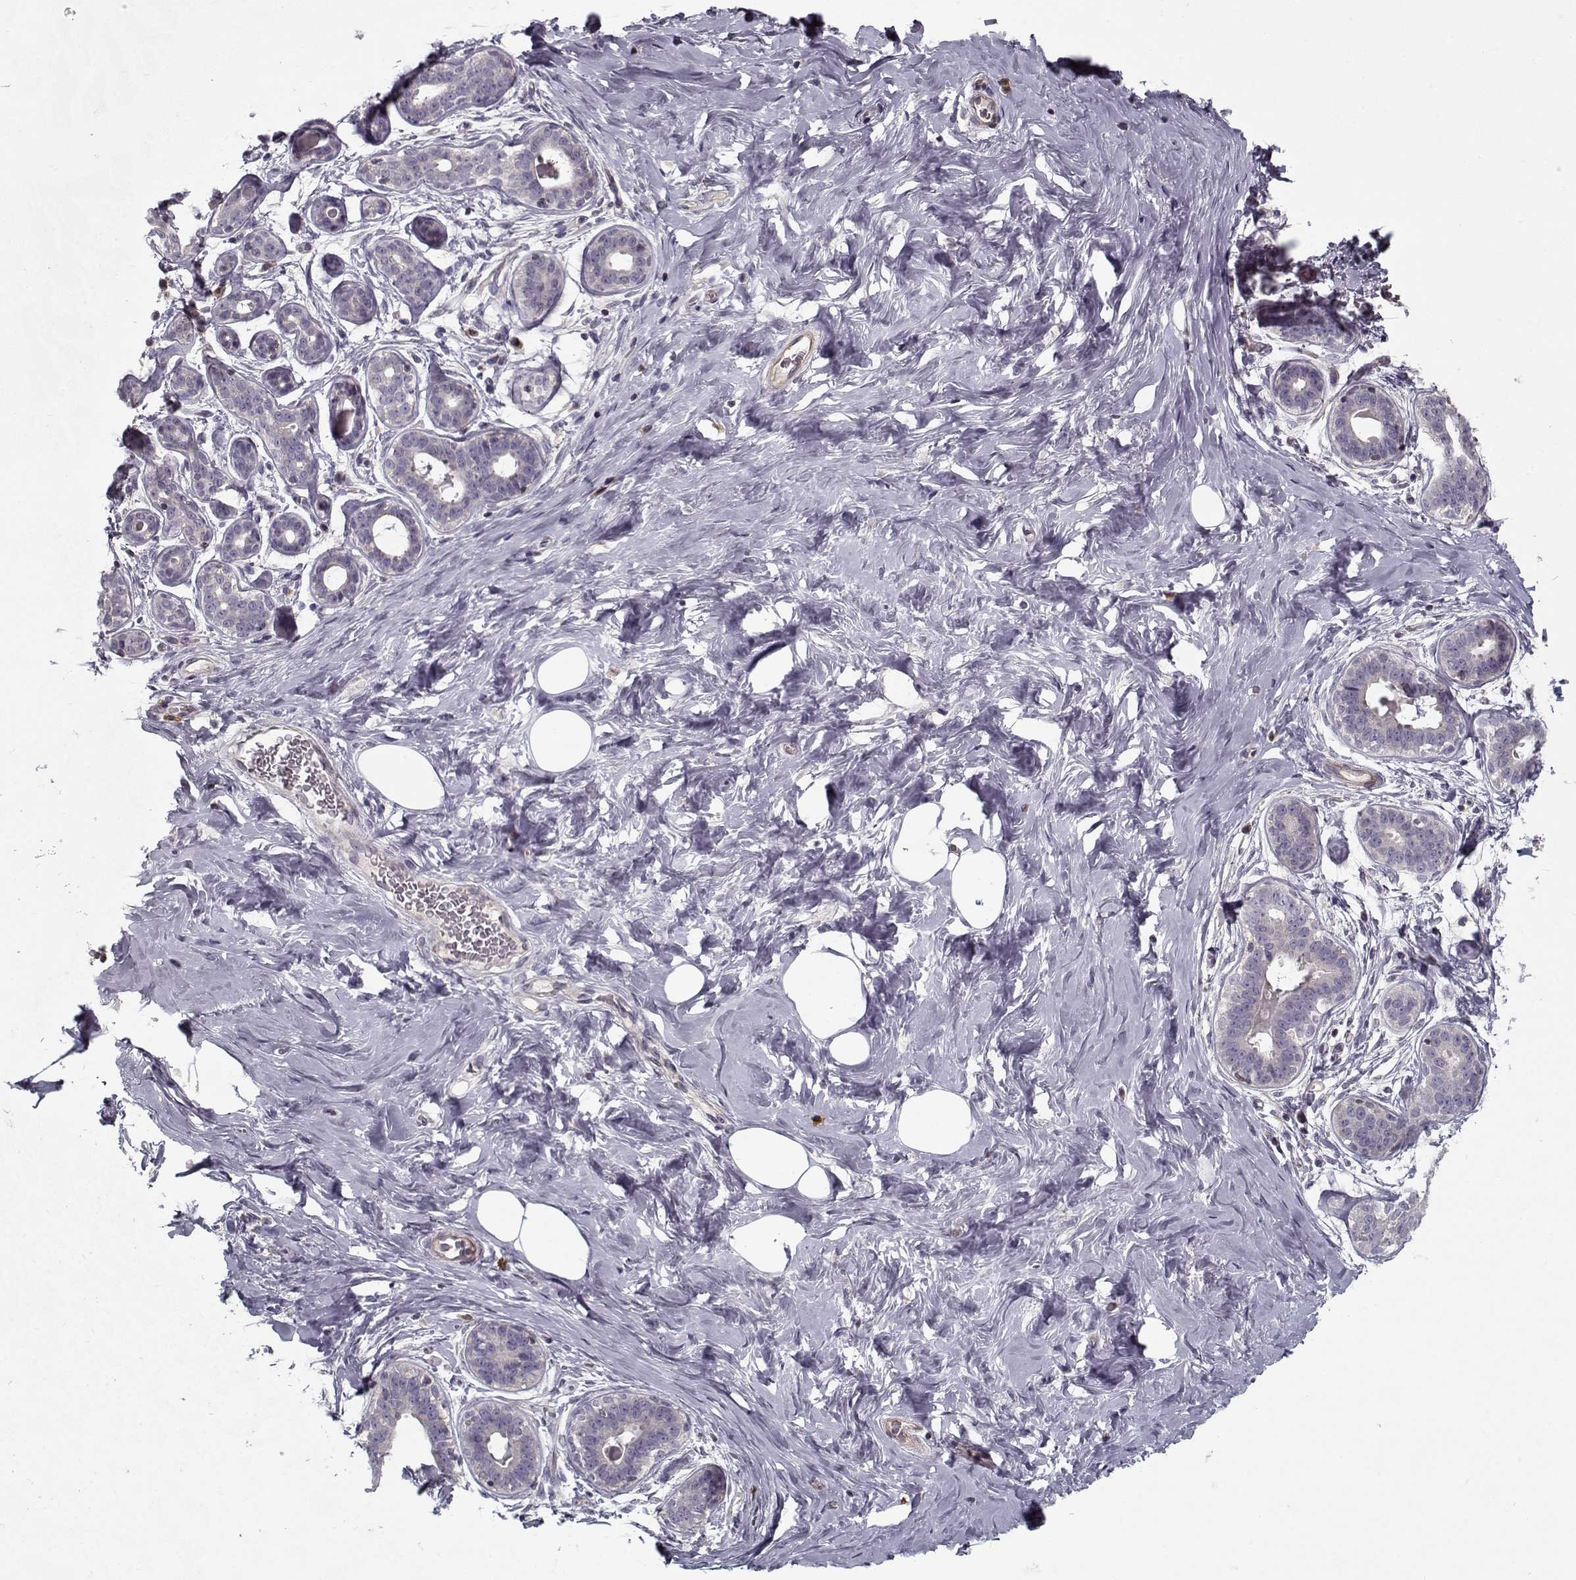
{"staining": {"intensity": "negative", "quantity": "none", "location": "none"}, "tissue": "breast", "cell_type": "Adipocytes", "image_type": "normal", "snomed": [{"axis": "morphology", "description": "Normal tissue, NOS"}, {"axis": "topography", "description": "Skin"}, {"axis": "topography", "description": "Breast"}], "caption": "Immunohistochemistry photomicrograph of unremarkable breast stained for a protein (brown), which reveals no expression in adipocytes. (Immunohistochemistry, brightfield microscopy, high magnification).", "gene": "UNC13D", "patient": {"sex": "female", "age": 43}}